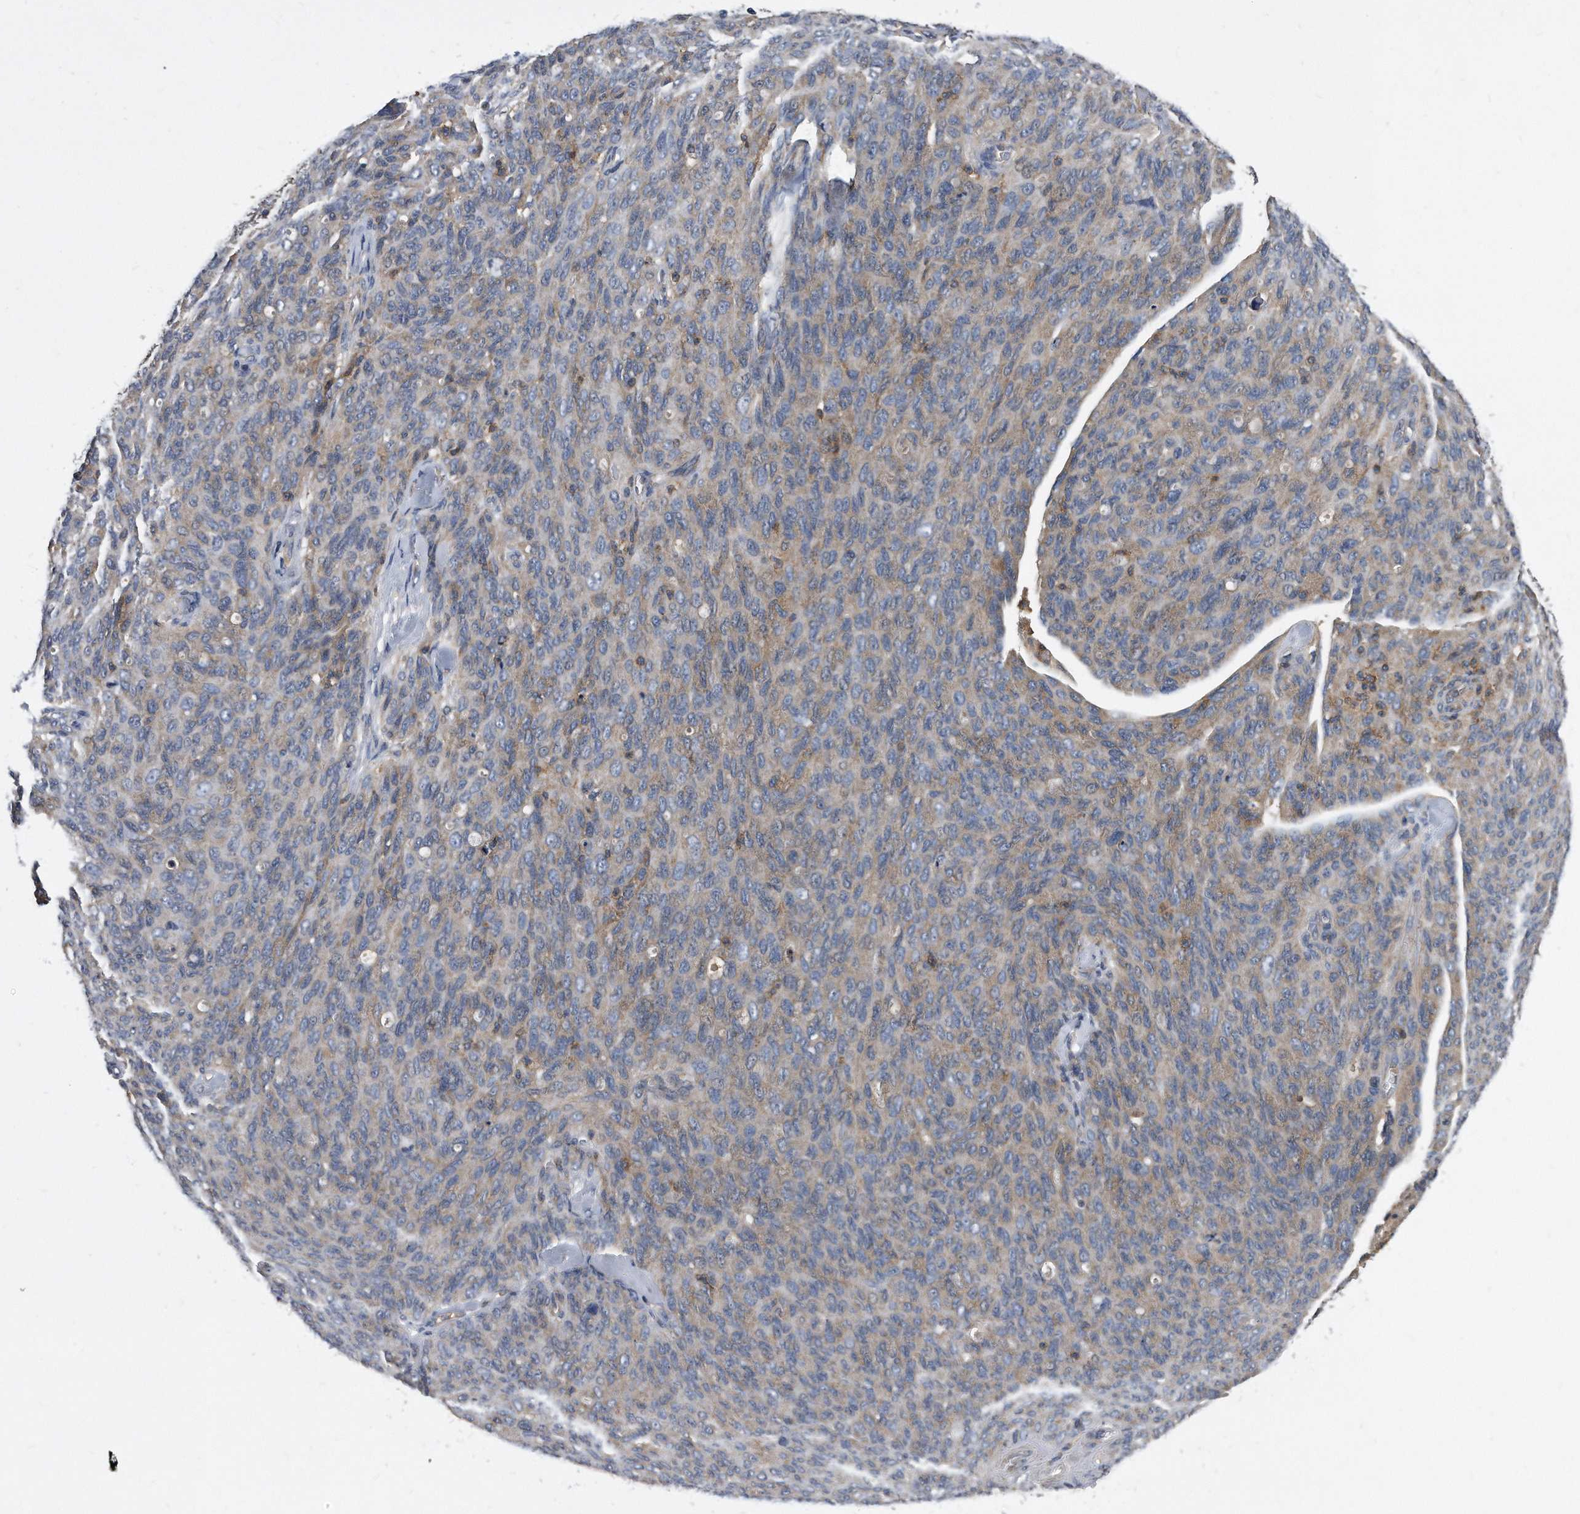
{"staining": {"intensity": "weak", "quantity": "<25%", "location": "cytoplasmic/membranous"}, "tissue": "ovarian cancer", "cell_type": "Tumor cells", "image_type": "cancer", "snomed": [{"axis": "morphology", "description": "Carcinoma, endometroid"}, {"axis": "topography", "description": "Ovary"}], "caption": "A histopathology image of human ovarian cancer (endometroid carcinoma) is negative for staining in tumor cells. (Stains: DAB (3,3'-diaminobenzidine) IHC with hematoxylin counter stain, Microscopy: brightfield microscopy at high magnification).", "gene": "ATG5", "patient": {"sex": "female", "age": 60}}